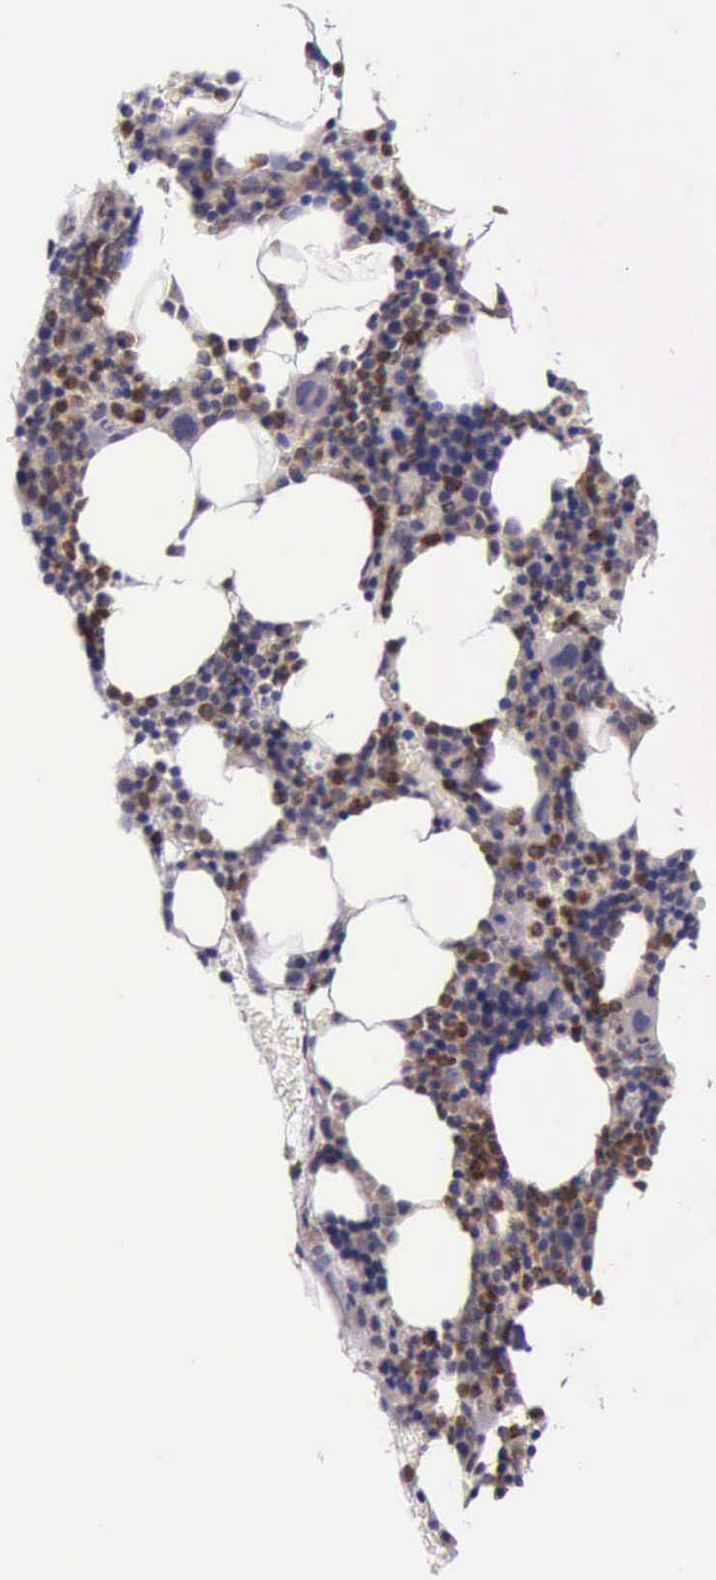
{"staining": {"intensity": "moderate", "quantity": "25%-75%", "location": "cytoplasmic/membranous"}, "tissue": "bone marrow", "cell_type": "Hematopoietic cells", "image_type": "normal", "snomed": [{"axis": "morphology", "description": "Normal tissue, NOS"}, {"axis": "topography", "description": "Bone marrow"}], "caption": "Protein expression analysis of normal bone marrow displays moderate cytoplasmic/membranous expression in about 25%-75% of hematopoietic cells.", "gene": "PLEK2", "patient": {"sex": "female", "age": 53}}